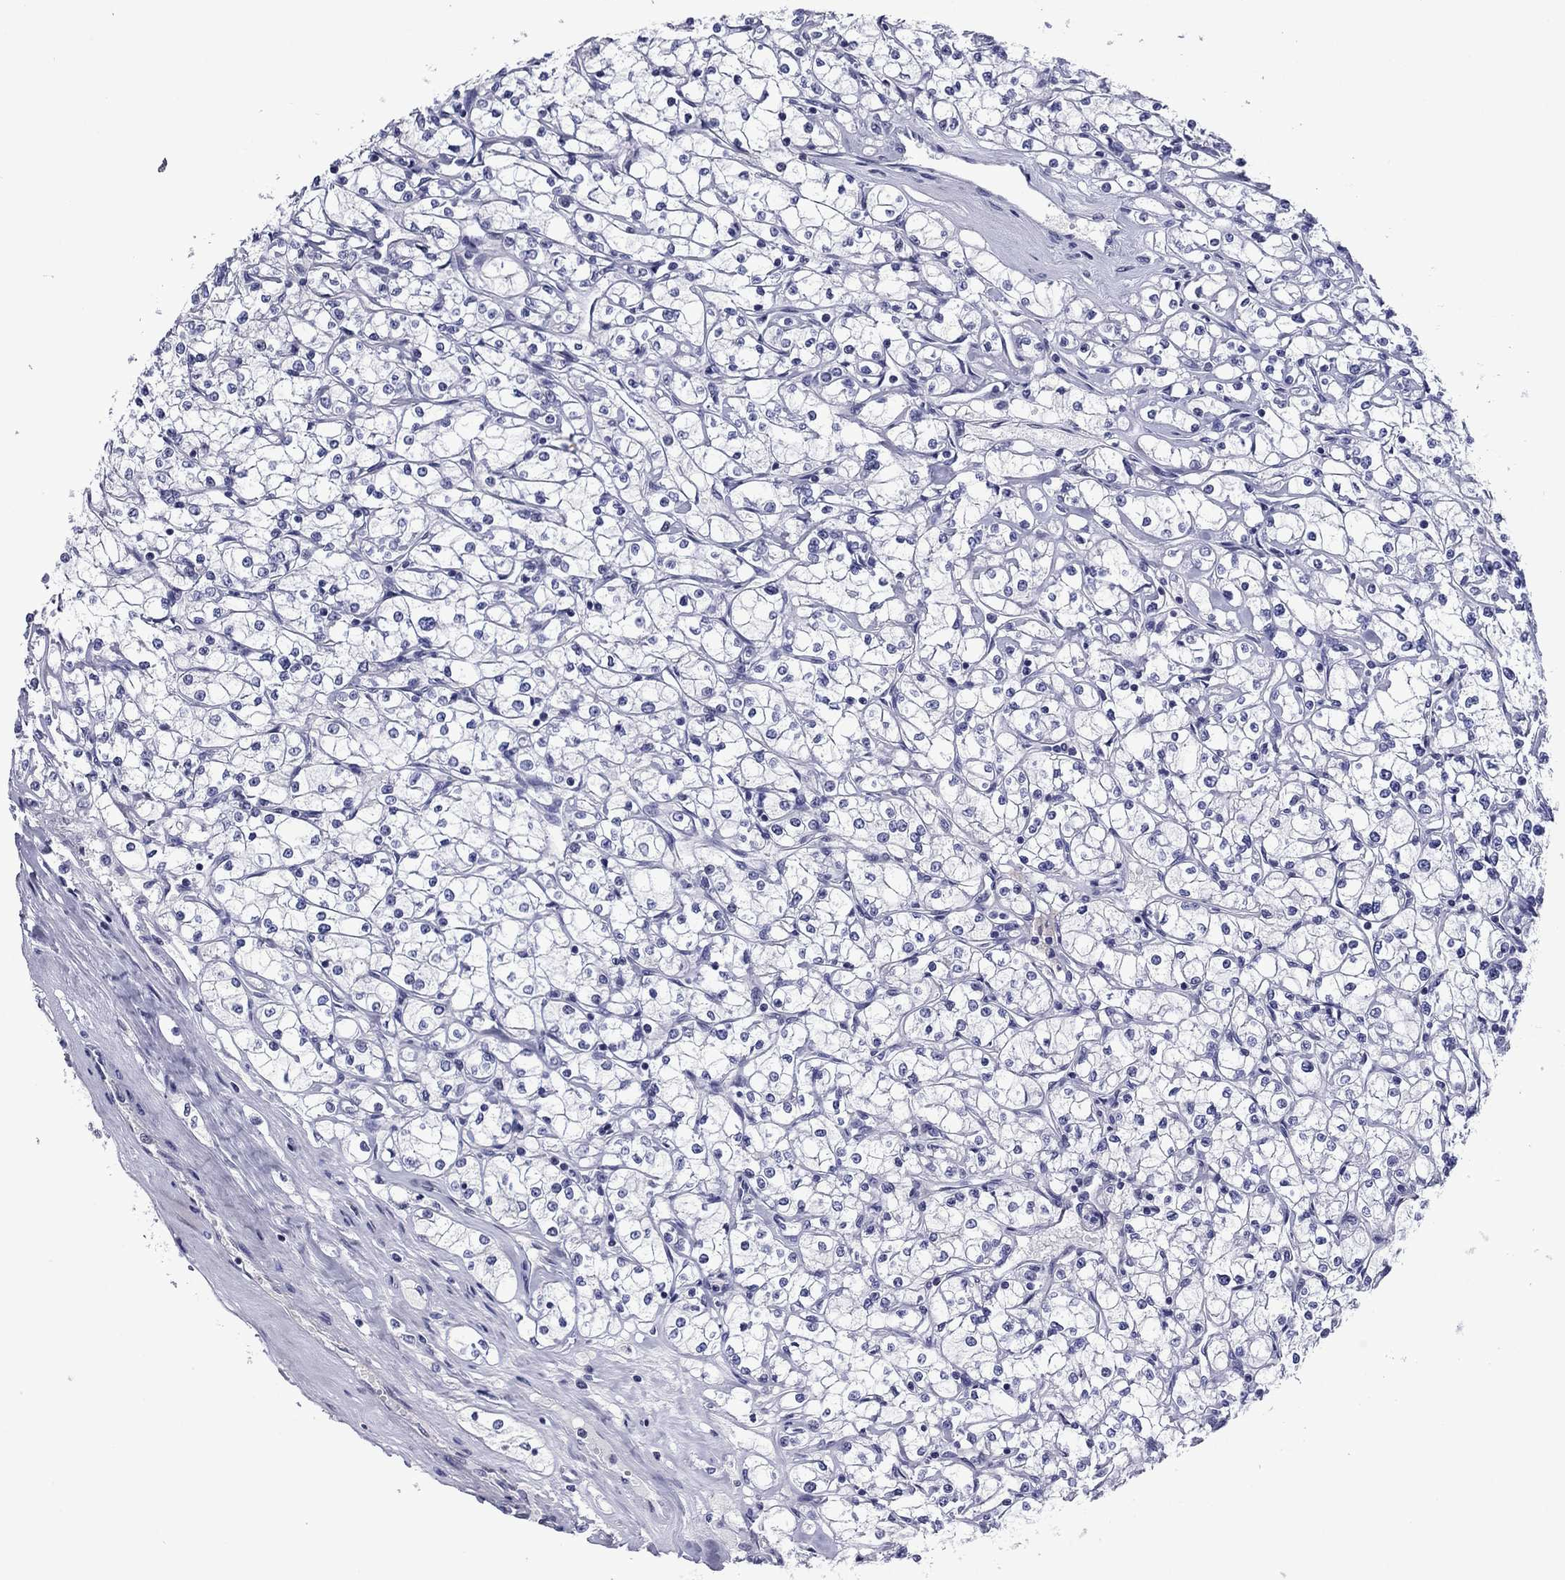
{"staining": {"intensity": "negative", "quantity": "none", "location": "none"}, "tissue": "renal cancer", "cell_type": "Tumor cells", "image_type": "cancer", "snomed": [{"axis": "morphology", "description": "Adenocarcinoma, NOS"}, {"axis": "topography", "description": "Kidney"}], "caption": "The IHC histopathology image has no significant staining in tumor cells of renal cancer (adenocarcinoma) tissue. The staining was performed using DAB (3,3'-diaminobenzidine) to visualize the protein expression in brown, while the nuclei were stained in blue with hematoxylin (Magnification: 20x).", "gene": "PIWIL1", "patient": {"sex": "male", "age": 67}}